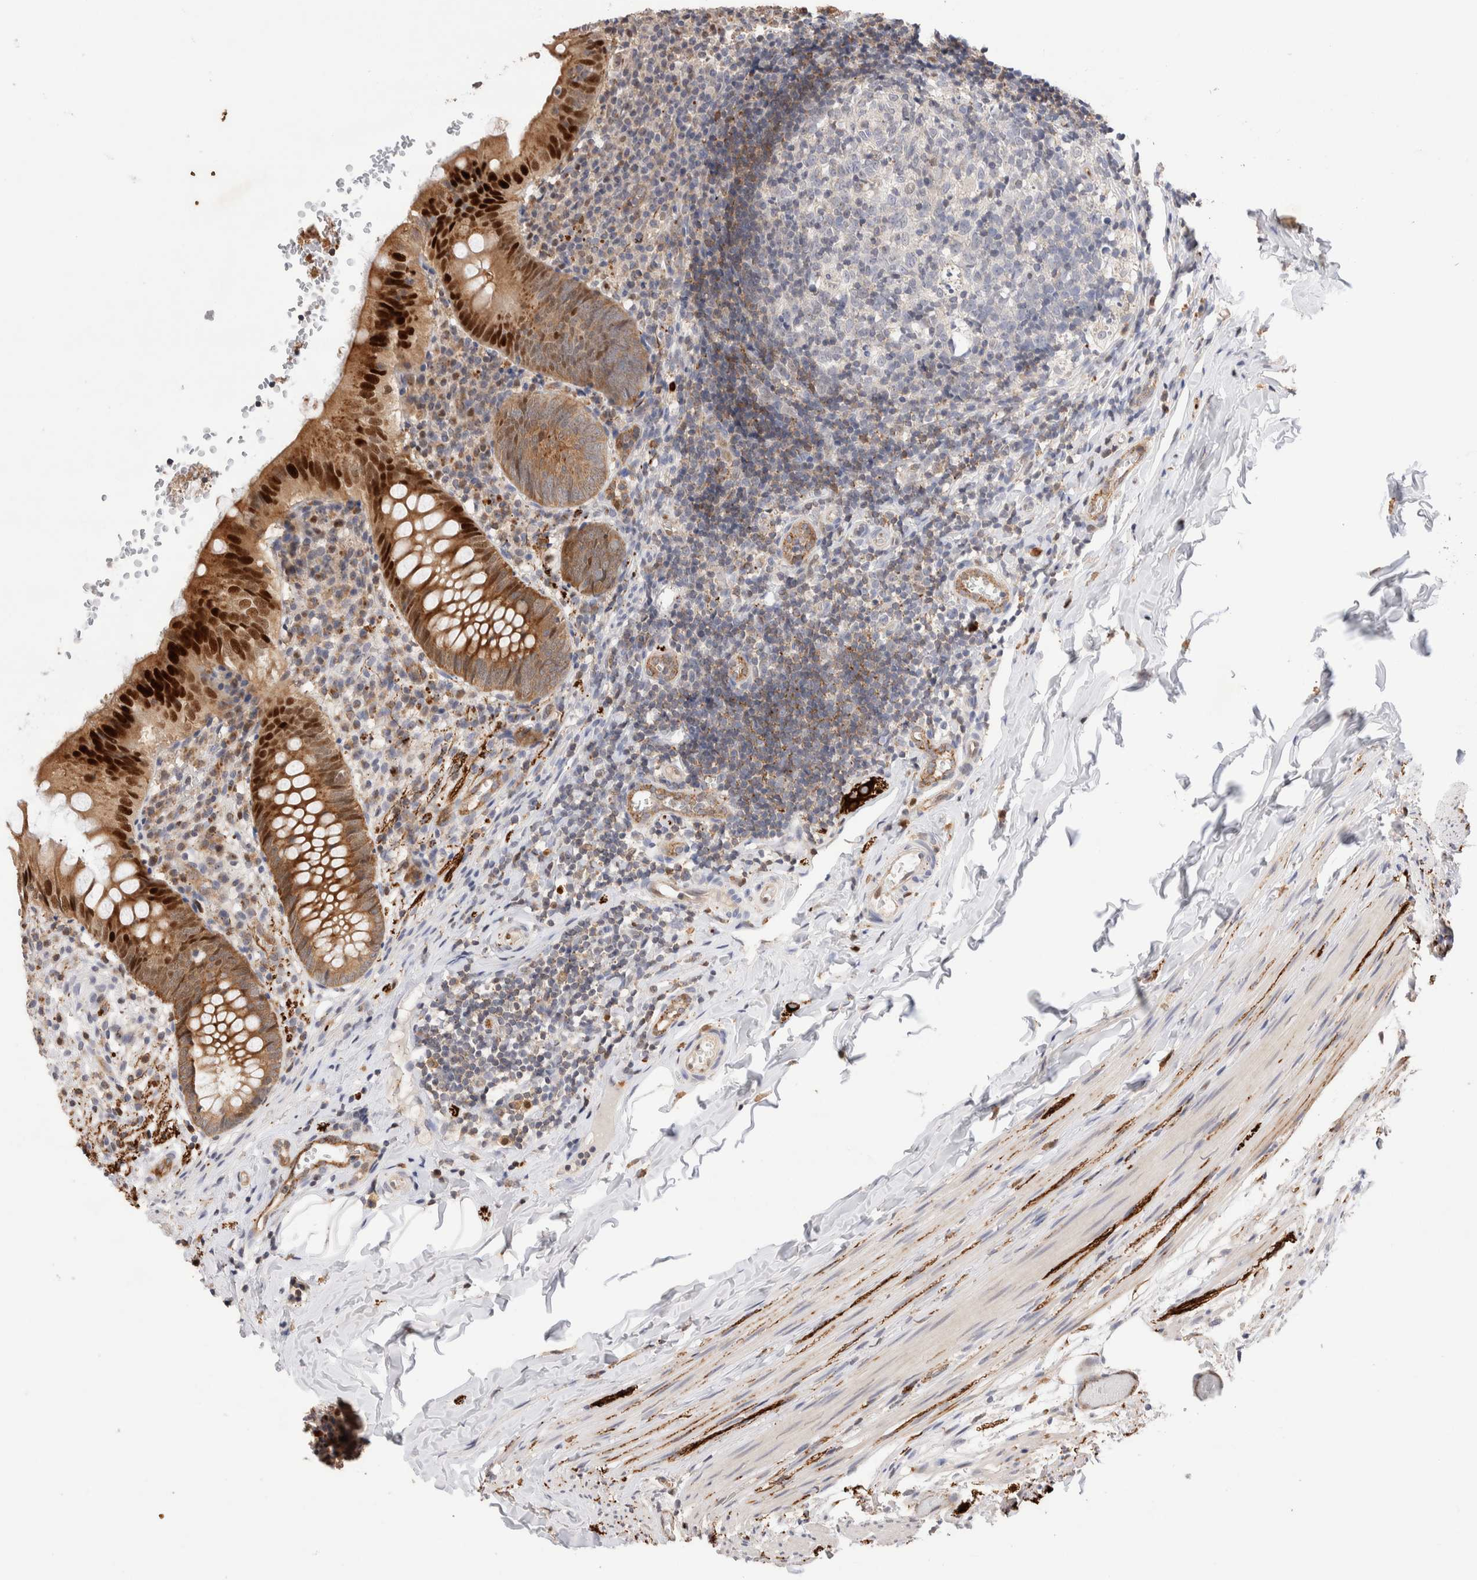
{"staining": {"intensity": "strong", "quantity": ">75%", "location": "cytoplasmic/membranous,nuclear"}, "tissue": "appendix", "cell_type": "Glandular cells", "image_type": "normal", "snomed": [{"axis": "morphology", "description": "Normal tissue, NOS"}, {"axis": "topography", "description": "Appendix"}], "caption": "A high amount of strong cytoplasmic/membranous,nuclear staining is appreciated in about >75% of glandular cells in unremarkable appendix. (DAB (3,3'-diaminobenzidine) IHC, brown staining for protein, blue staining for nuclei).", "gene": "NSMAF", "patient": {"sex": "male", "age": 8}}